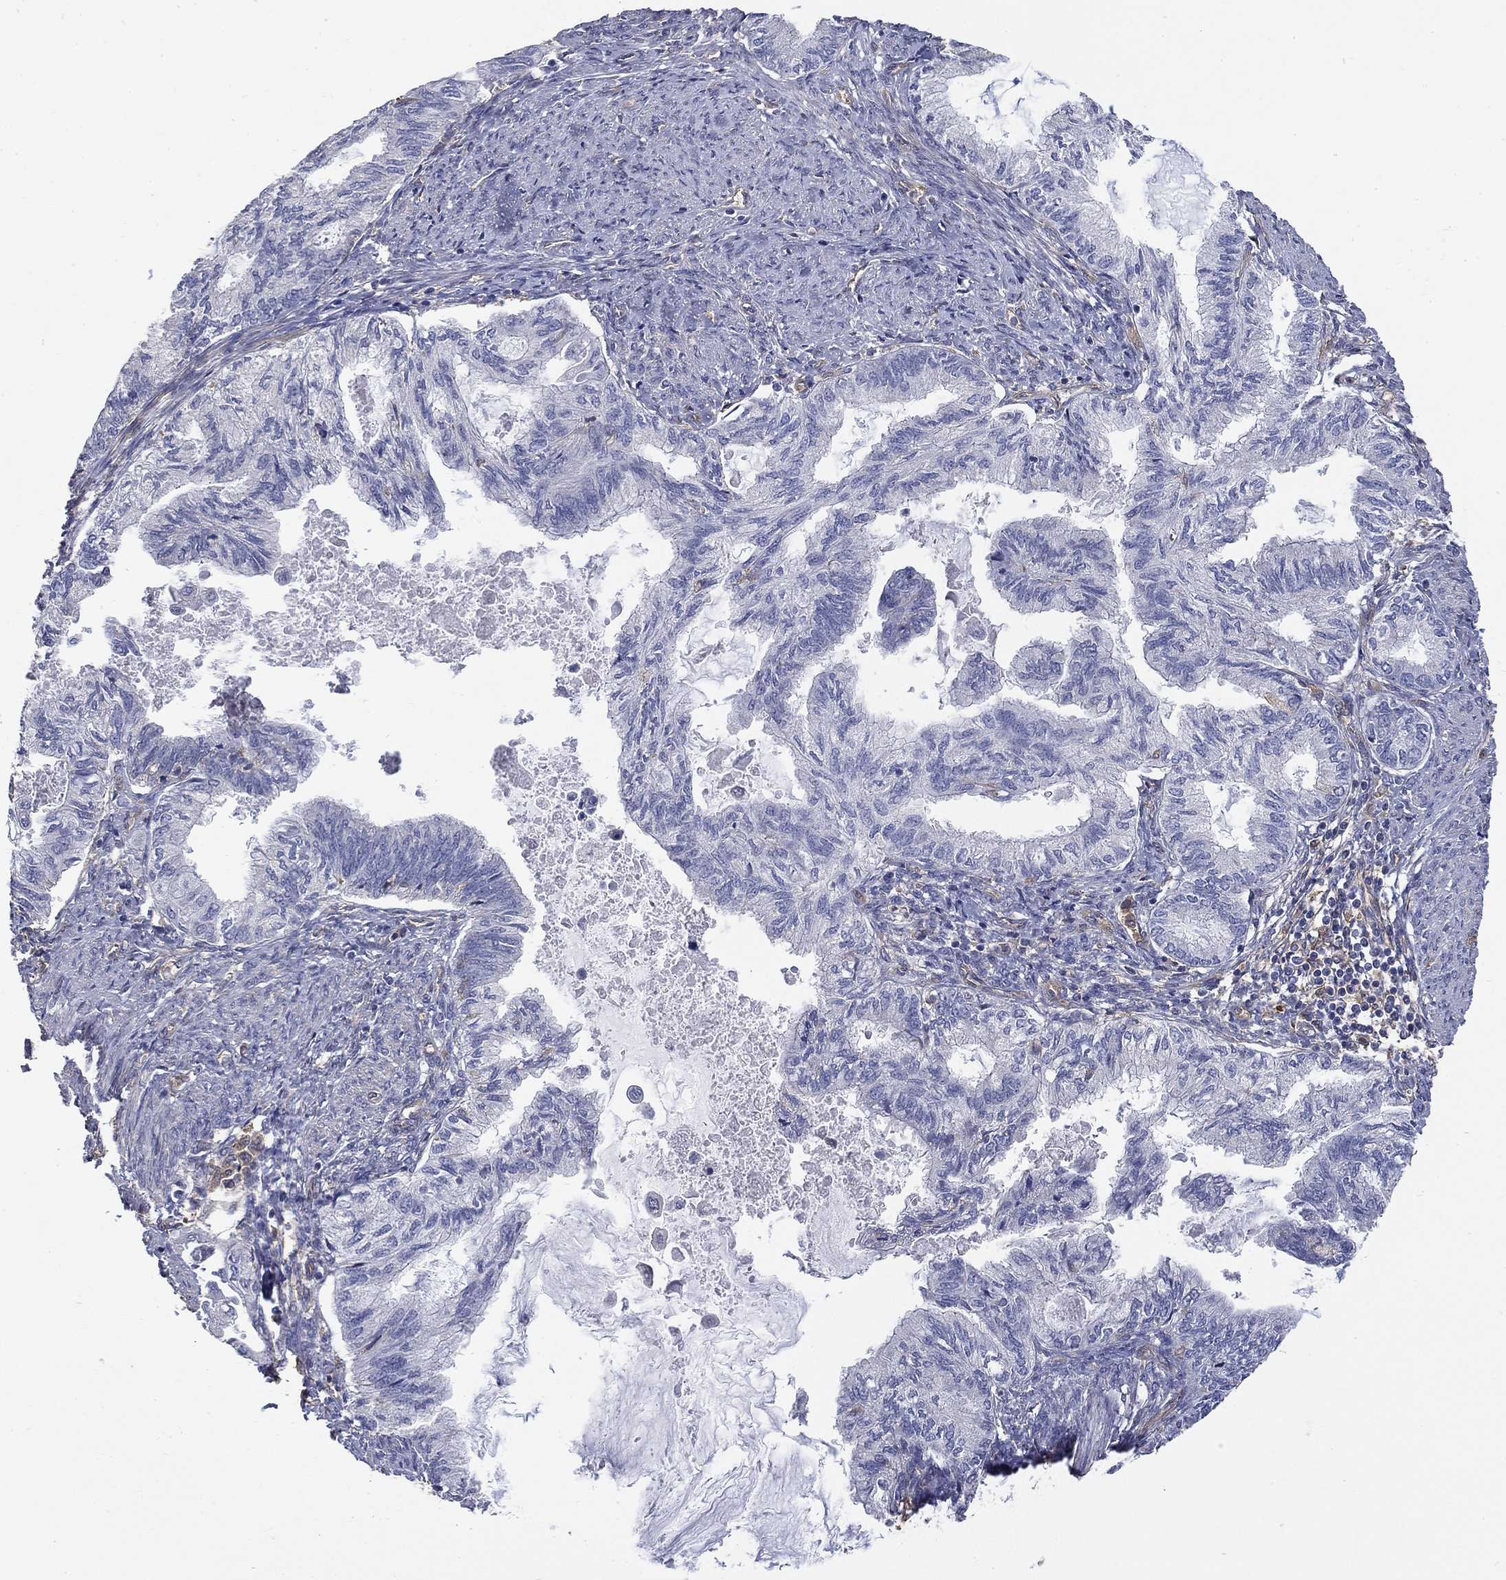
{"staining": {"intensity": "negative", "quantity": "none", "location": "none"}, "tissue": "endometrial cancer", "cell_type": "Tumor cells", "image_type": "cancer", "snomed": [{"axis": "morphology", "description": "Adenocarcinoma, NOS"}, {"axis": "topography", "description": "Endometrium"}], "caption": "Tumor cells show no significant protein expression in endometrial cancer. (DAB immunohistochemistry (IHC), high magnification).", "gene": "DPYSL2", "patient": {"sex": "female", "age": 86}}